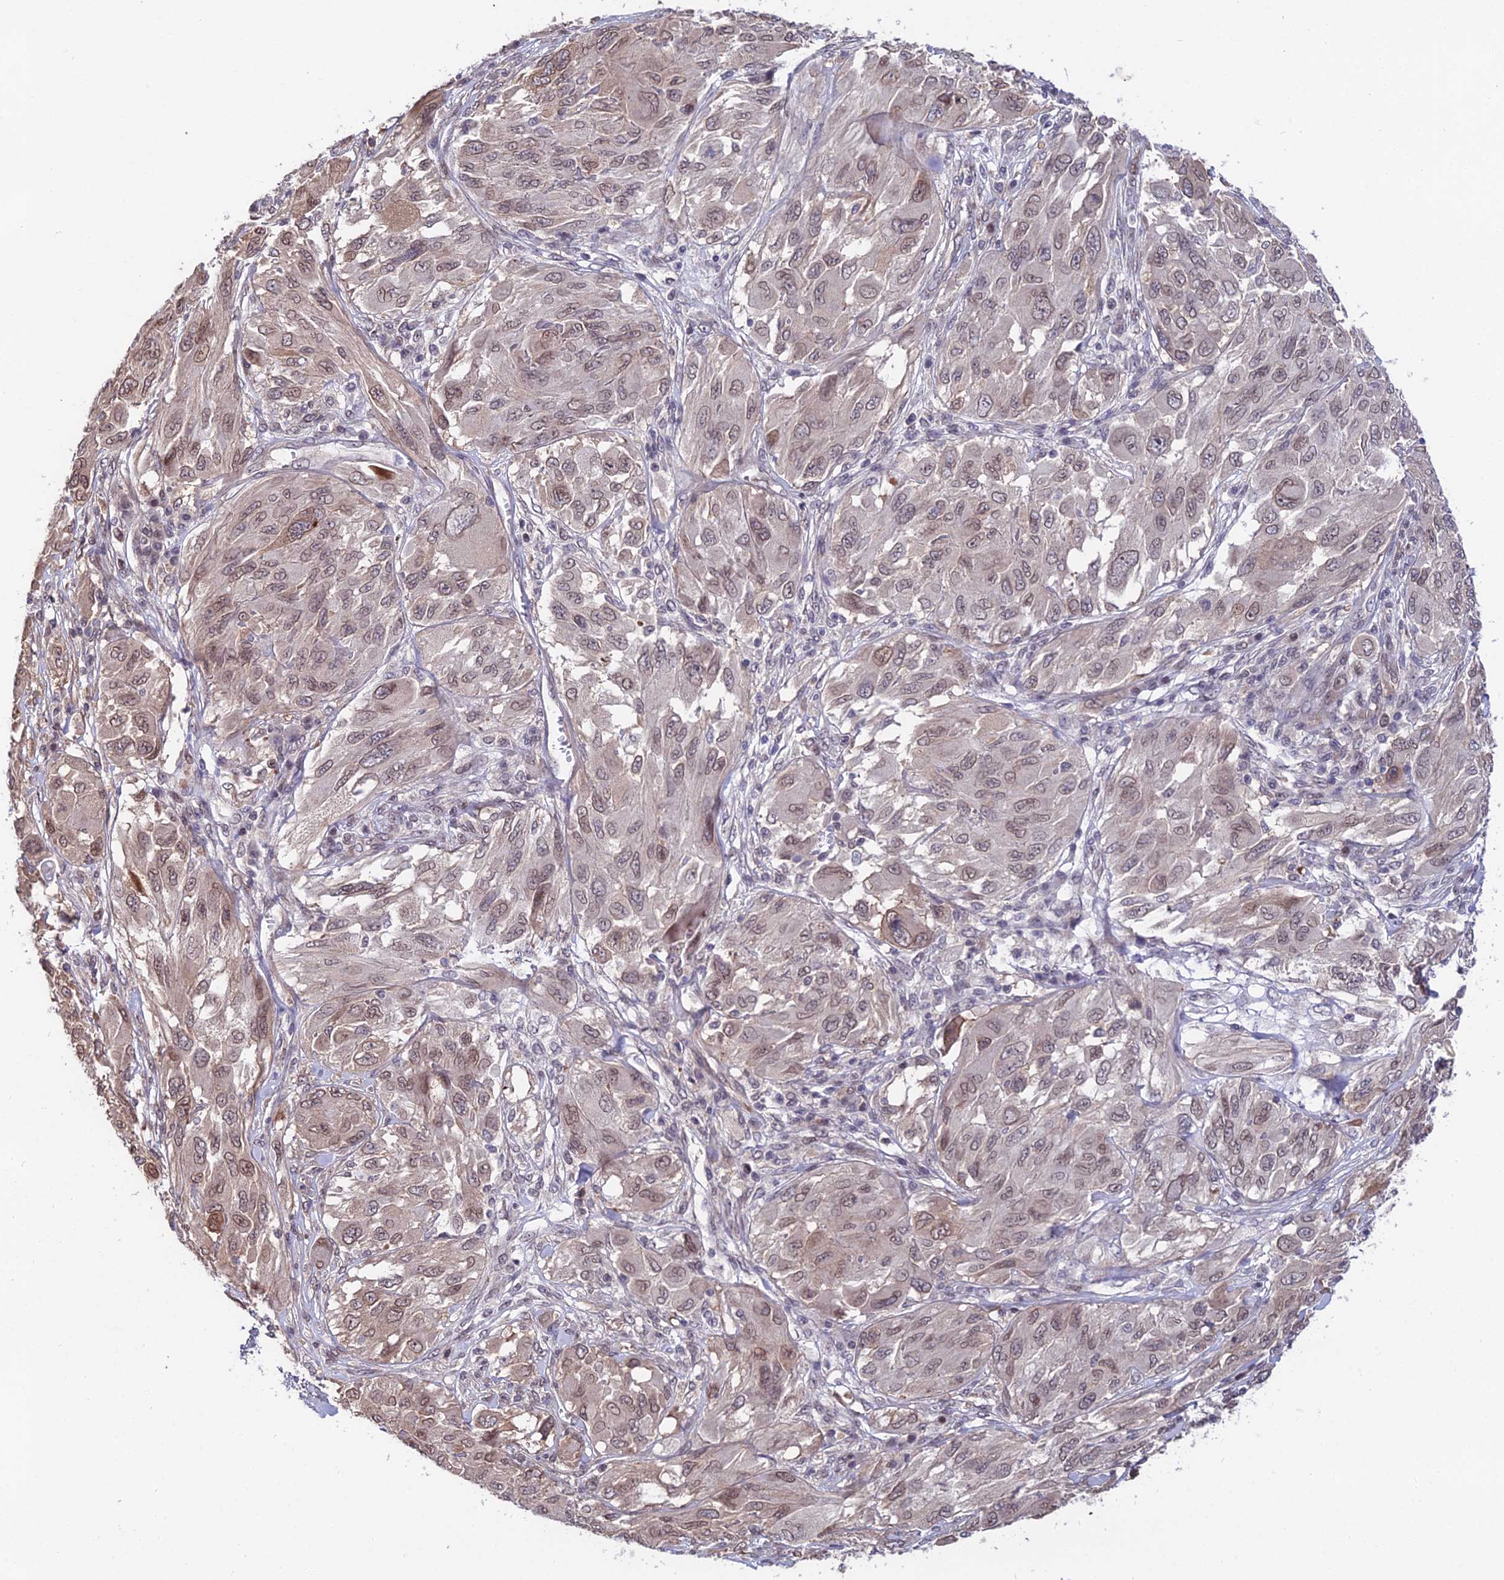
{"staining": {"intensity": "weak", "quantity": ">75%", "location": "nuclear"}, "tissue": "melanoma", "cell_type": "Tumor cells", "image_type": "cancer", "snomed": [{"axis": "morphology", "description": "Malignant melanoma, NOS"}, {"axis": "topography", "description": "Skin"}], "caption": "Melanoma stained with DAB (3,3'-diaminobenzidine) immunohistochemistry (IHC) shows low levels of weak nuclear positivity in approximately >75% of tumor cells.", "gene": "INPP4A", "patient": {"sex": "female", "age": 91}}